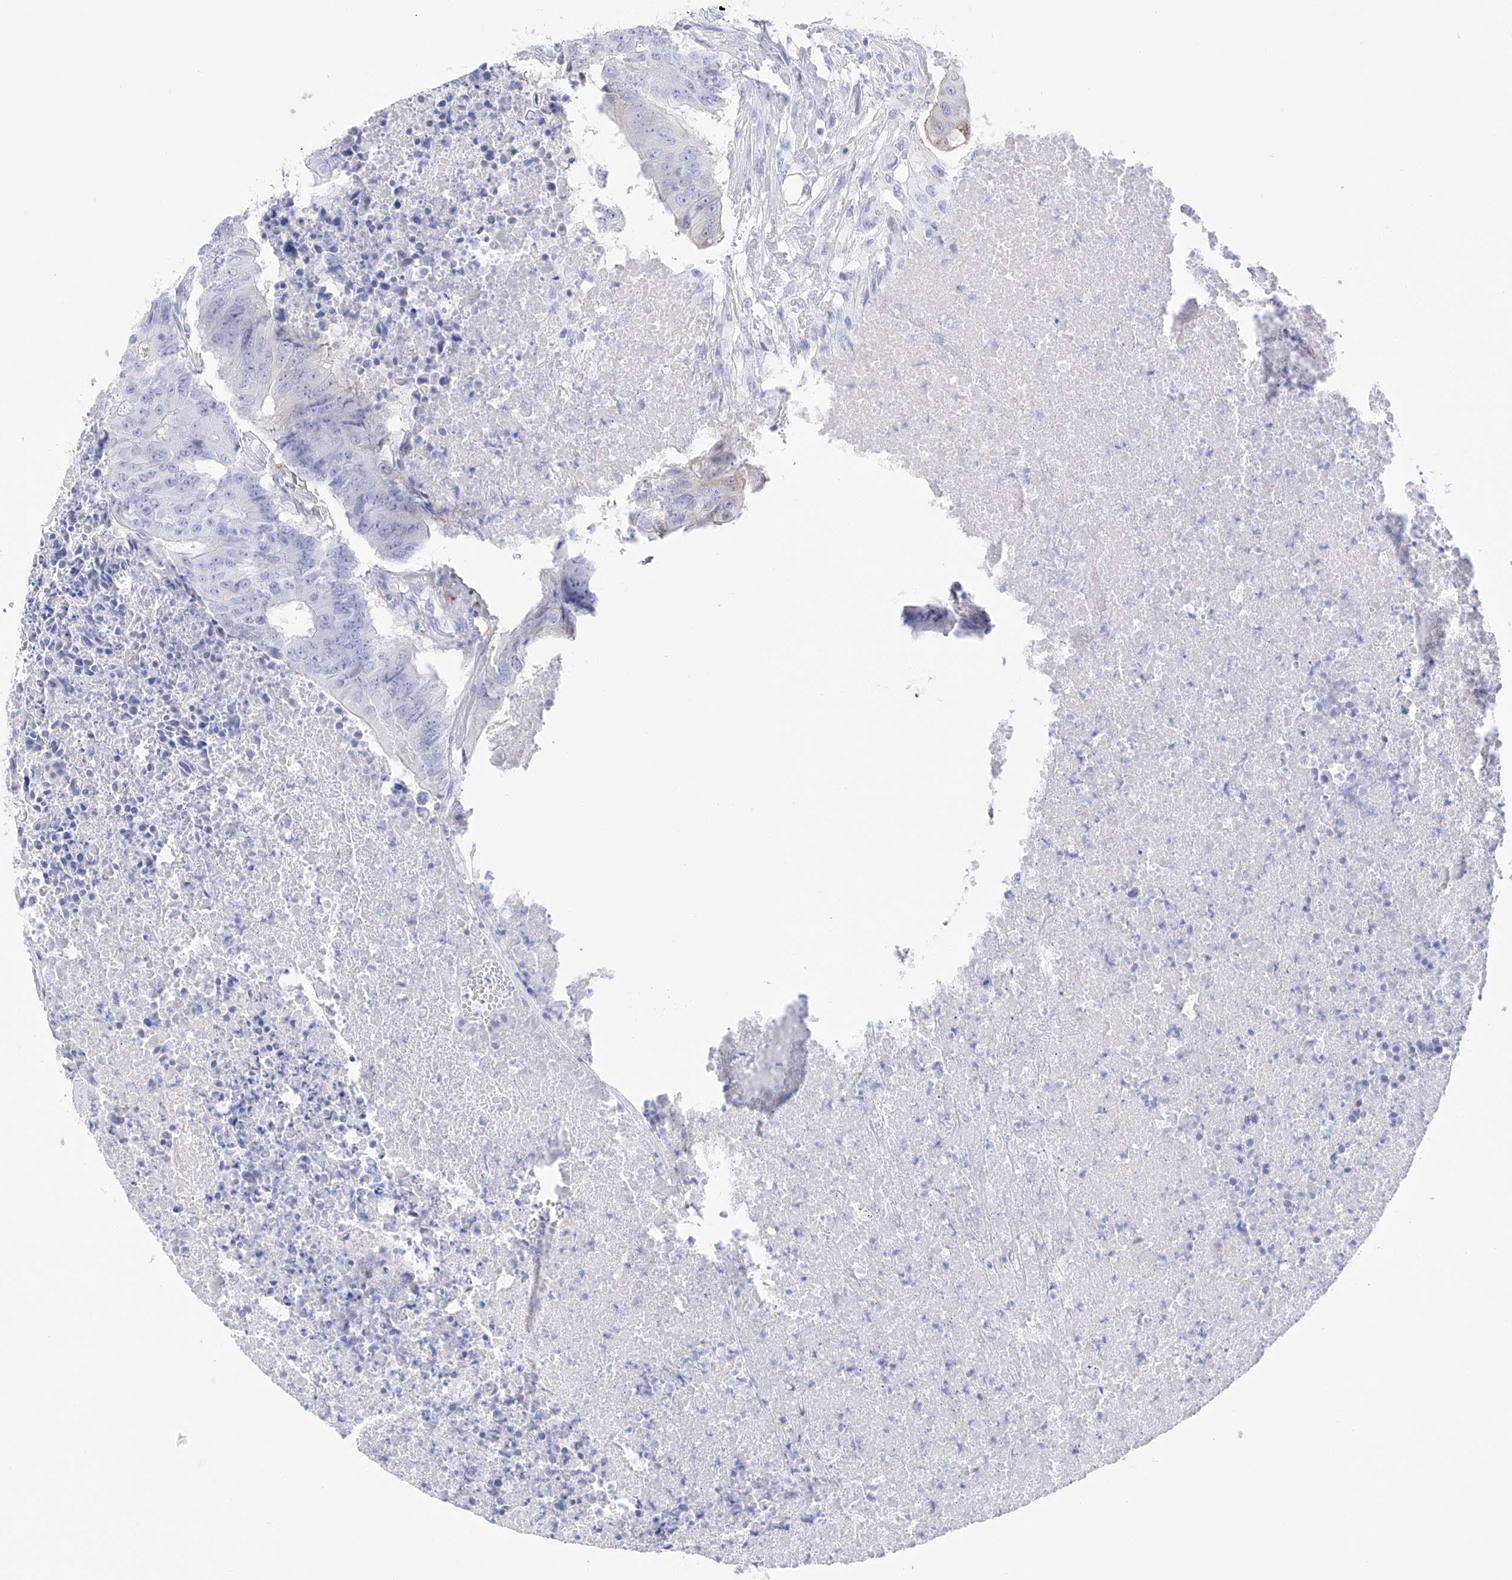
{"staining": {"intensity": "negative", "quantity": "none", "location": "none"}, "tissue": "colorectal cancer", "cell_type": "Tumor cells", "image_type": "cancer", "snomed": [{"axis": "morphology", "description": "Adenocarcinoma, NOS"}, {"axis": "topography", "description": "Colon"}], "caption": "DAB immunohistochemical staining of adenocarcinoma (colorectal) reveals no significant expression in tumor cells. Nuclei are stained in blue.", "gene": "TRPC7", "patient": {"sex": "male", "age": 87}}